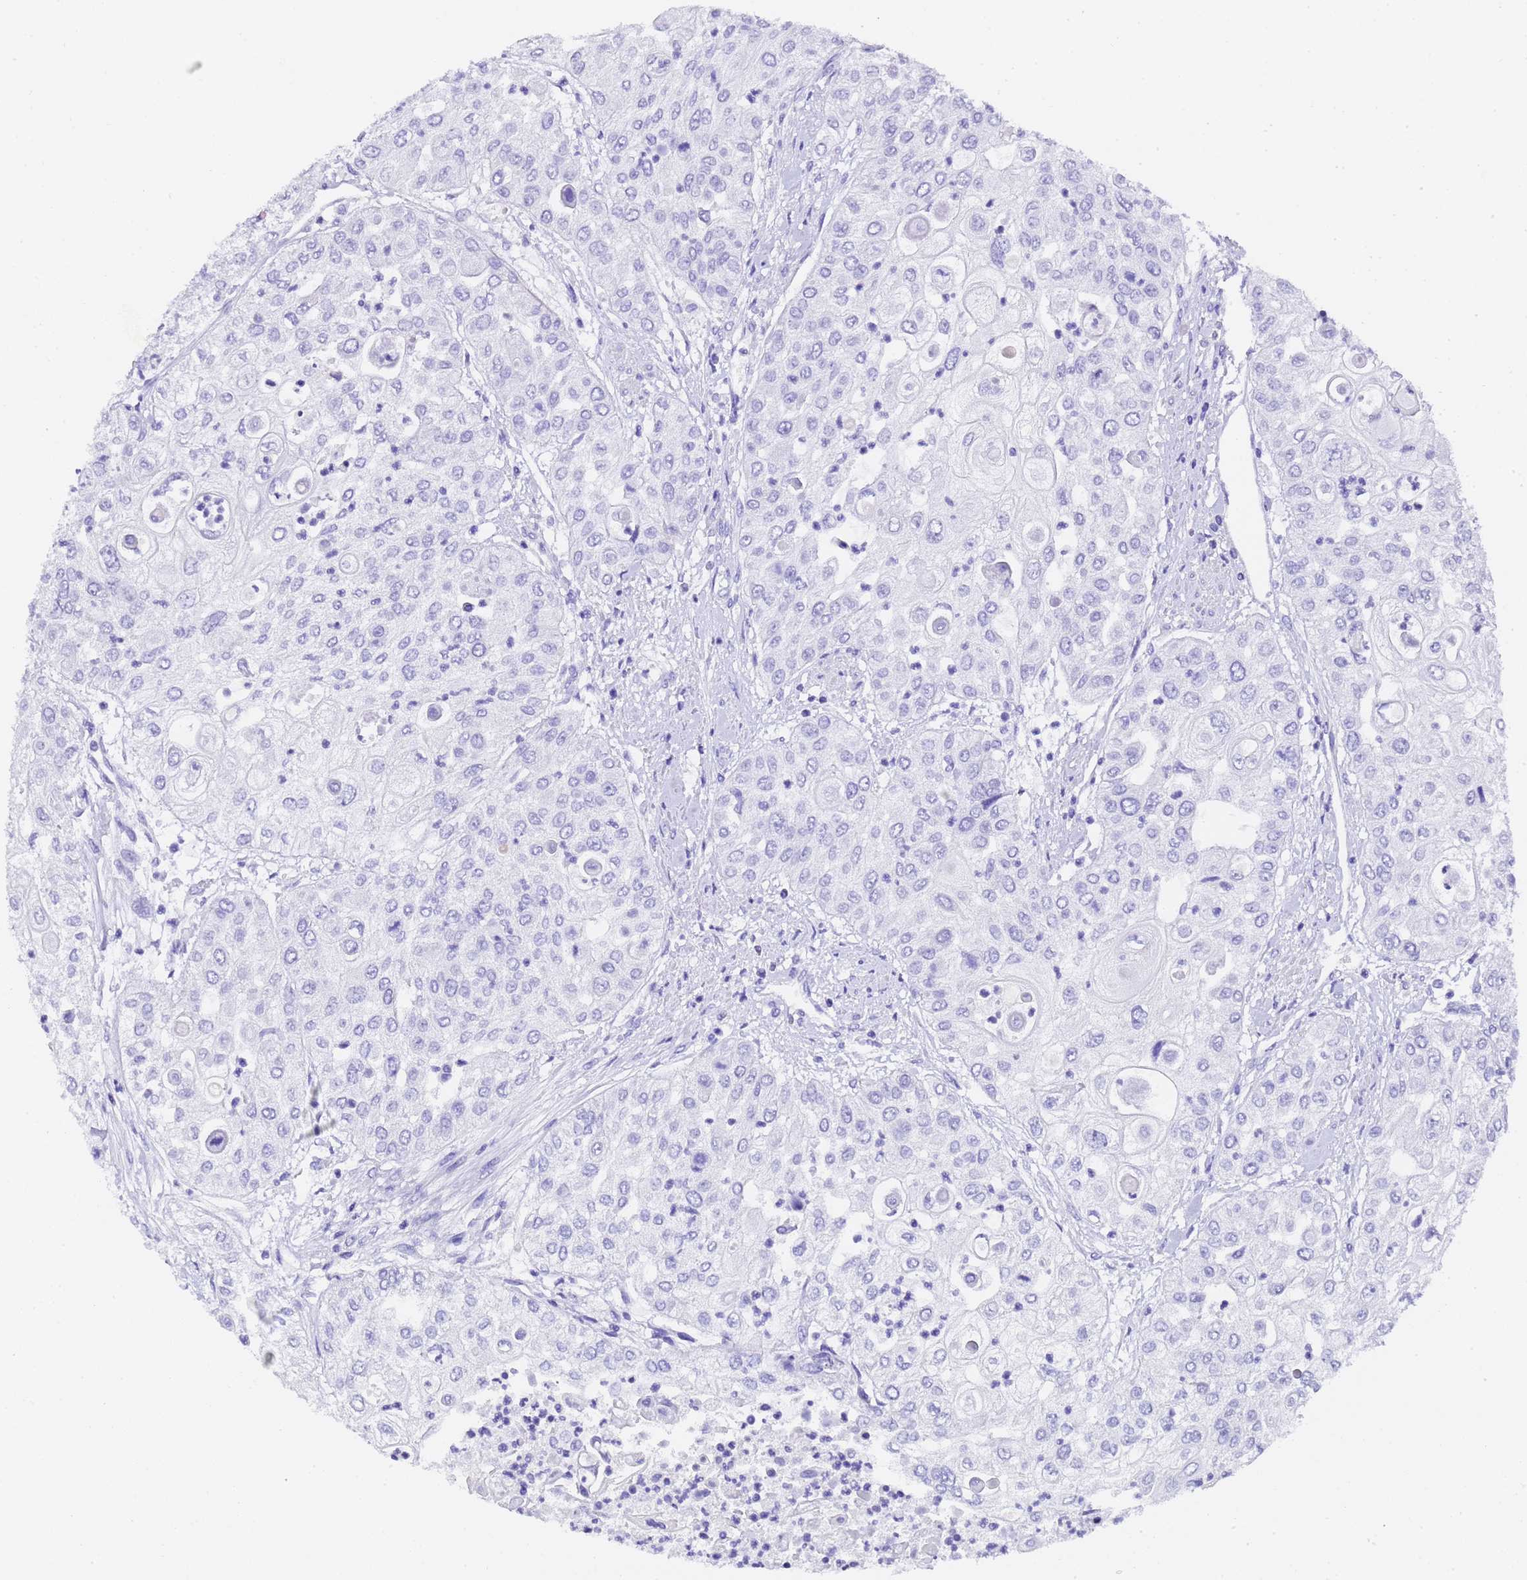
{"staining": {"intensity": "negative", "quantity": "none", "location": "none"}, "tissue": "urothelial cancer", "cell_type": "Tumor cells", "image_type": "cancer", "snomed": [{"axis": "morphology", "description": "Urothelial carcinoma, High grade"}, {"axis": "topography", "description": "Urinary bladder"}], "caption": "Immunohistochemistry (IHC) of human urothelial carcinoma (high-grade) displays no positivity in tumor cells.", "gene": "GABRA1", "patient": {"sex": "female", "age": 79}}